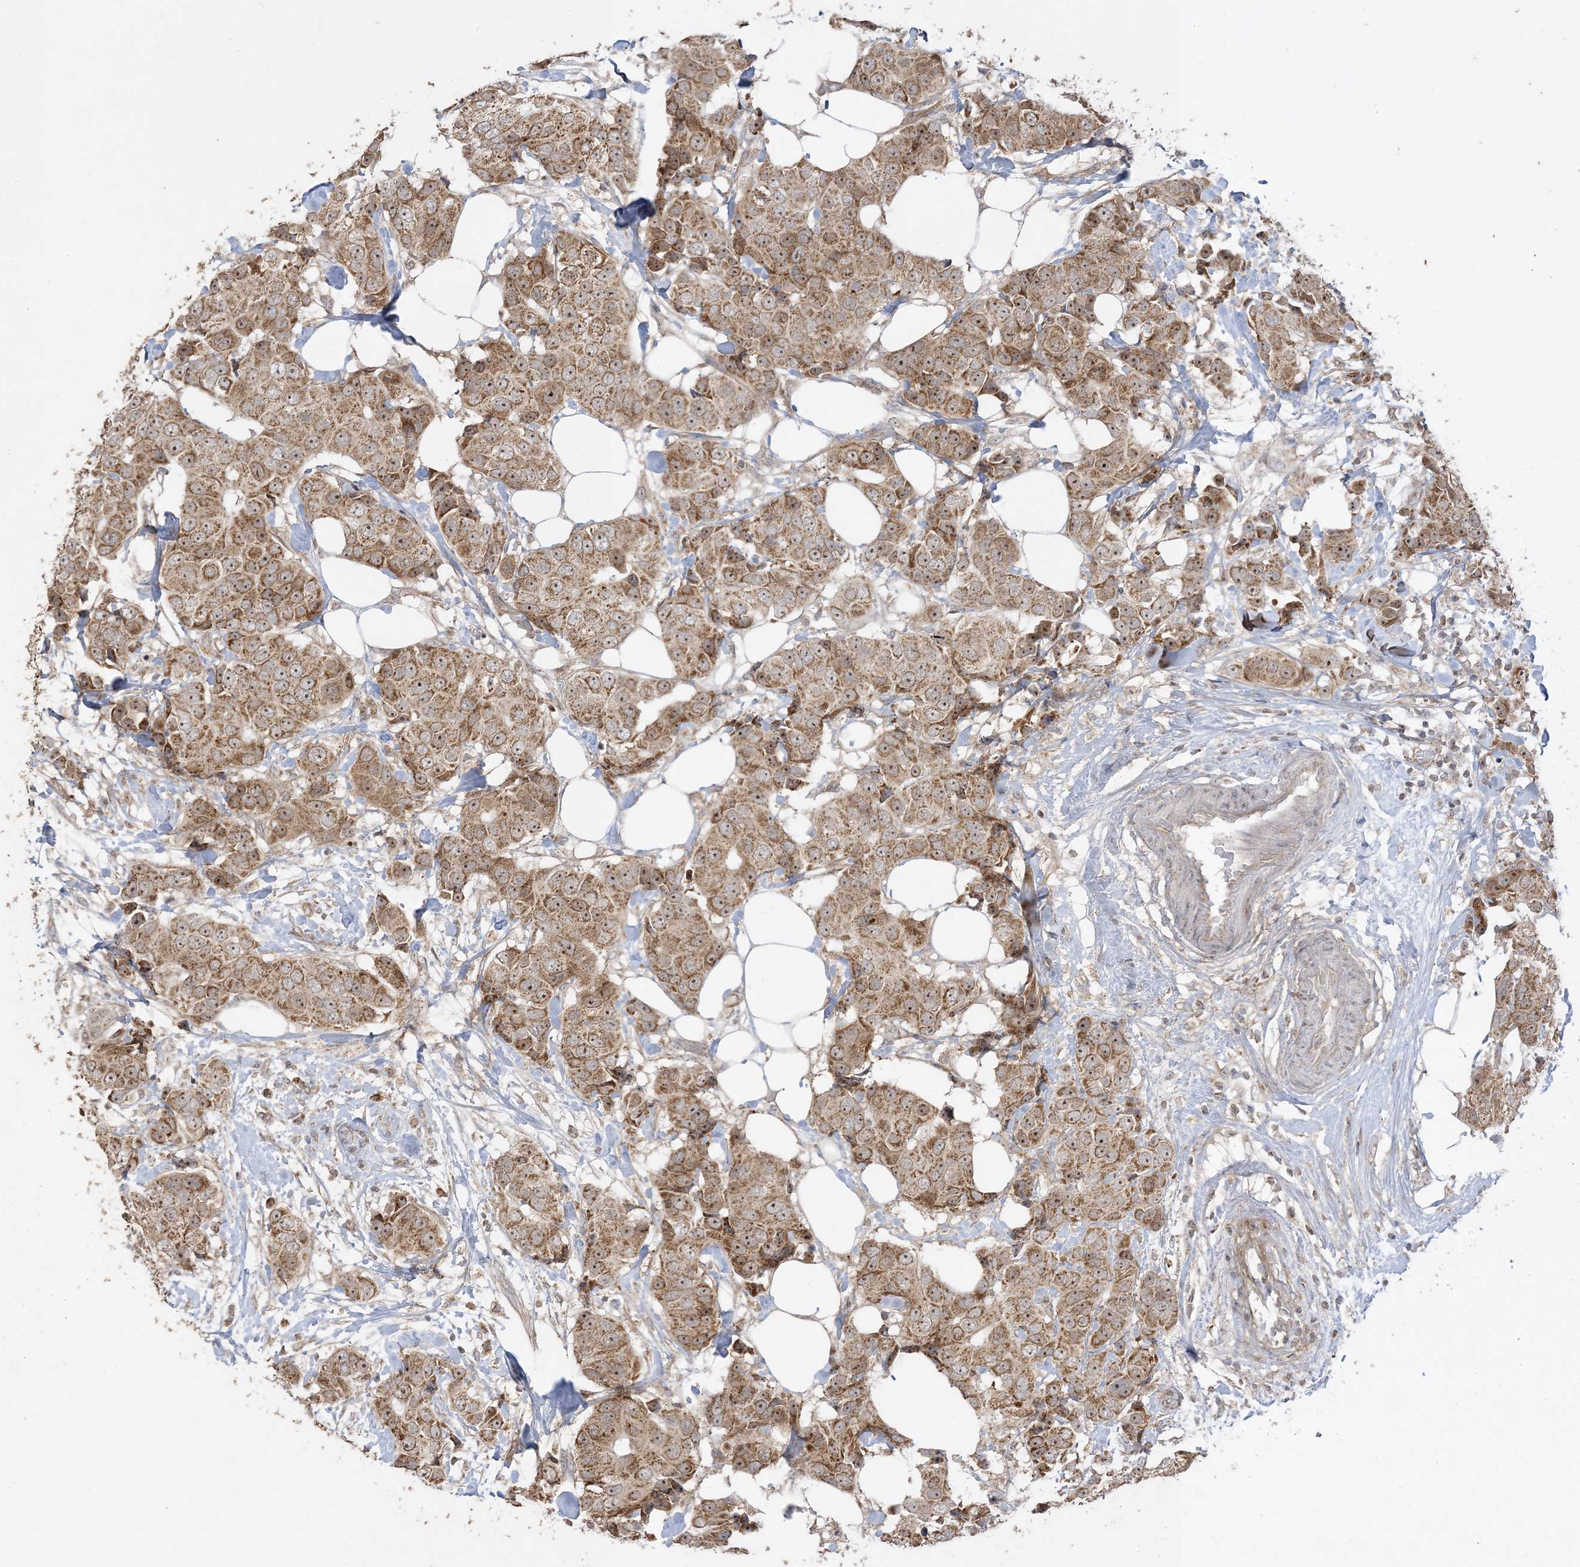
{"staining": {"intensity": "strong", "quantity": ">75%", "location": "cytoplasmic/membranous,nuclear"}, "tissue": "breast cancer", "cell_type": "Tumor cells", "image_type": "cancer", "snomed": [{"axis": "morphology", "description": "Normal tissue, NOS"}, {"axis": "morphology", "description": "Duct carcinoma"}, {"axis": "topography", "description": "Breast"}], "caption": "Breast cancer stained for a protein reveals strong cytoplasmic/membranous and nuclear positivity in tumor cells.", "gene": "SIRT3", "patient": {"sex": "female", "age": 39}}